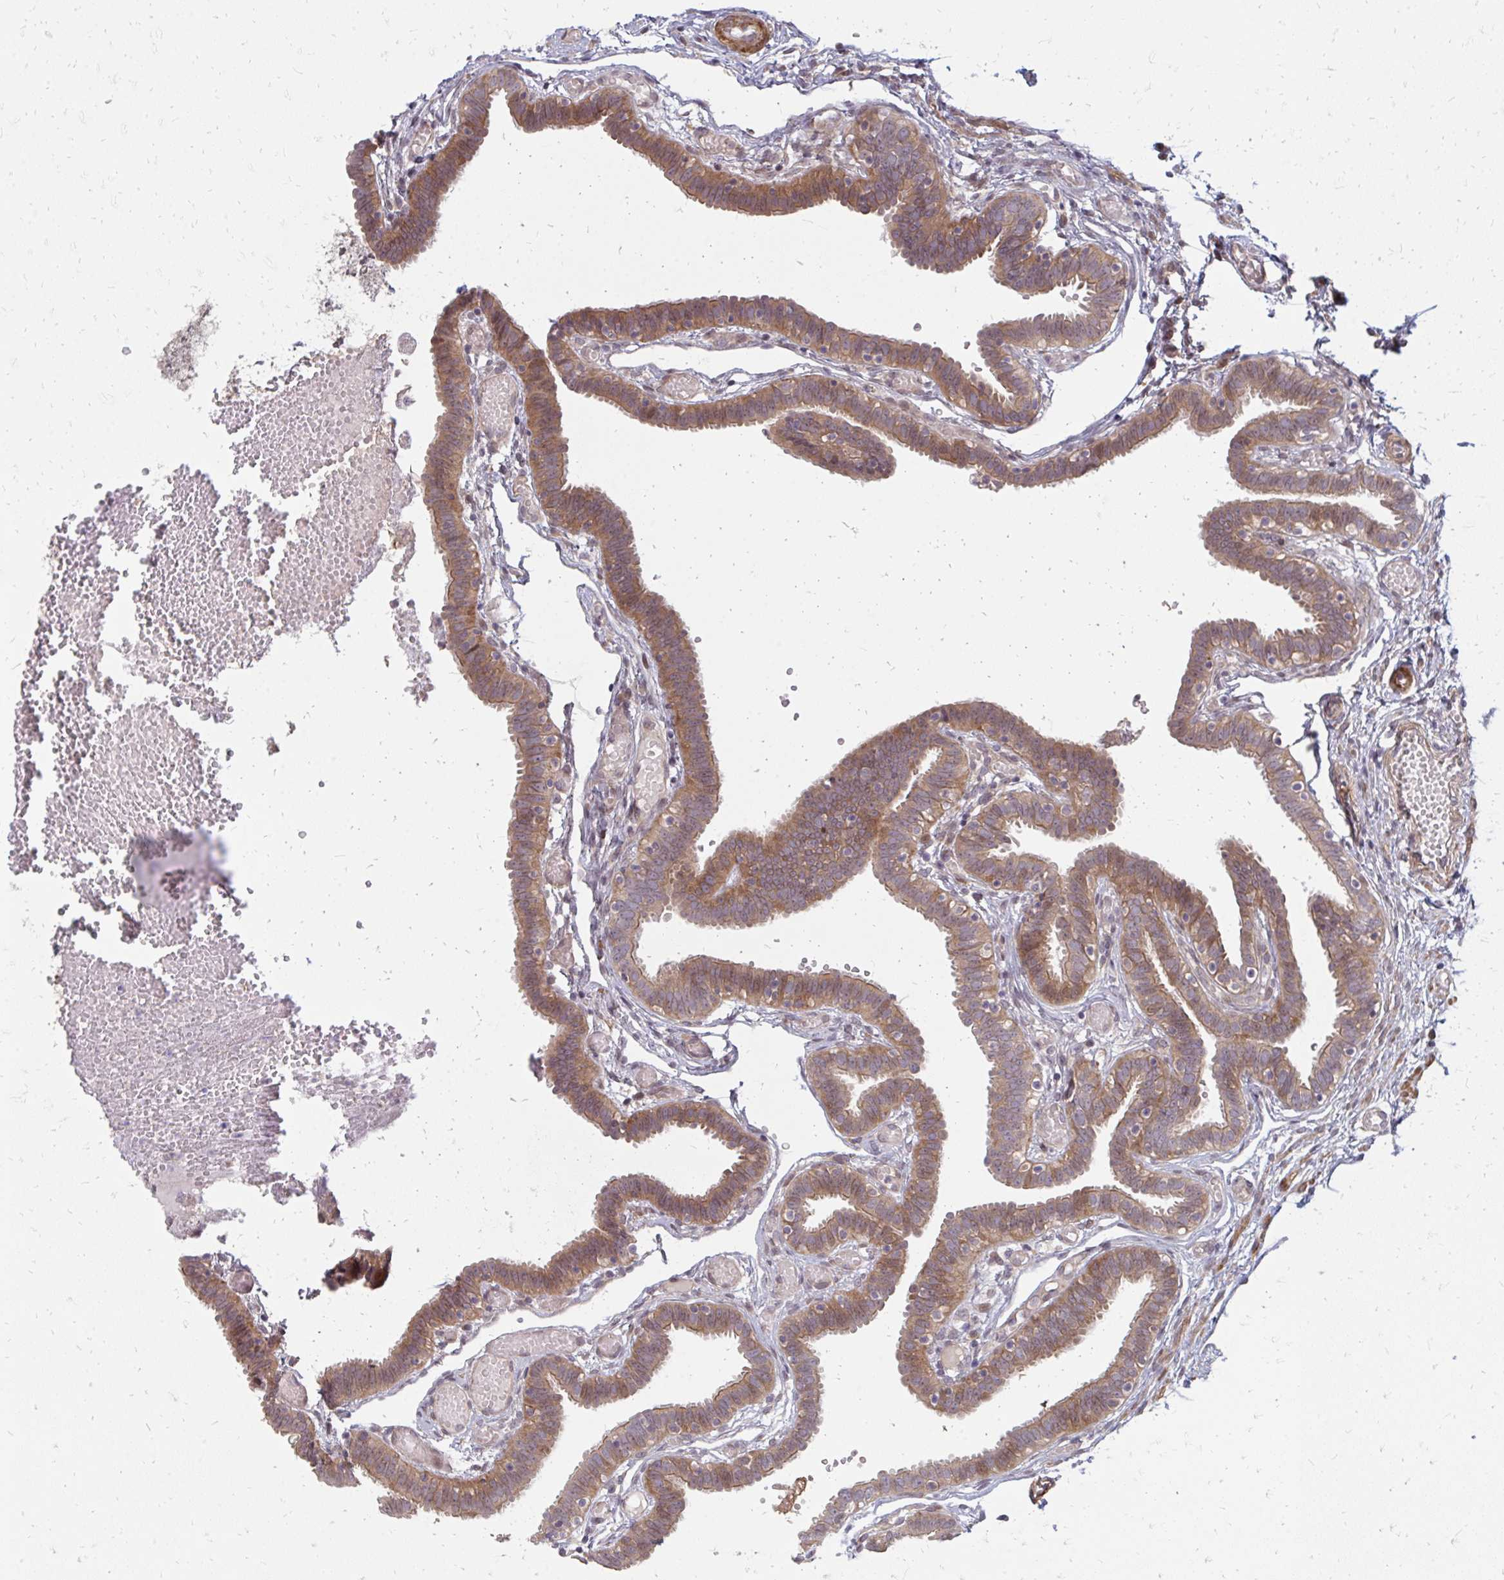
{"staining": {"intensity": "weak", "quantity": ">75%", "location": "cytoplasmic/membranous"}, "tissue": "fallopian tube", "cell_type": "Glandular cells", "image_type": "normal", "snomed": [{"axis": "morphology", "description": "Normal tissue, NOS"}, {"axis": "topography", "description": "Fallopian tube"}], "caption": "Immunohistochemical staining of benign fallopian tube displays >75% levels of weak cytoplasmic/membranous protein staining in approximately >75% of glandular cells. The staining is performed using DAB (3,3'-diaminobenzidine) brown chromogen to label protein expression. The nuclei are counter-stained blue using hematoxylin.", "gene": "ZNF285", "patient": {"sex": "female", "age": 37}}